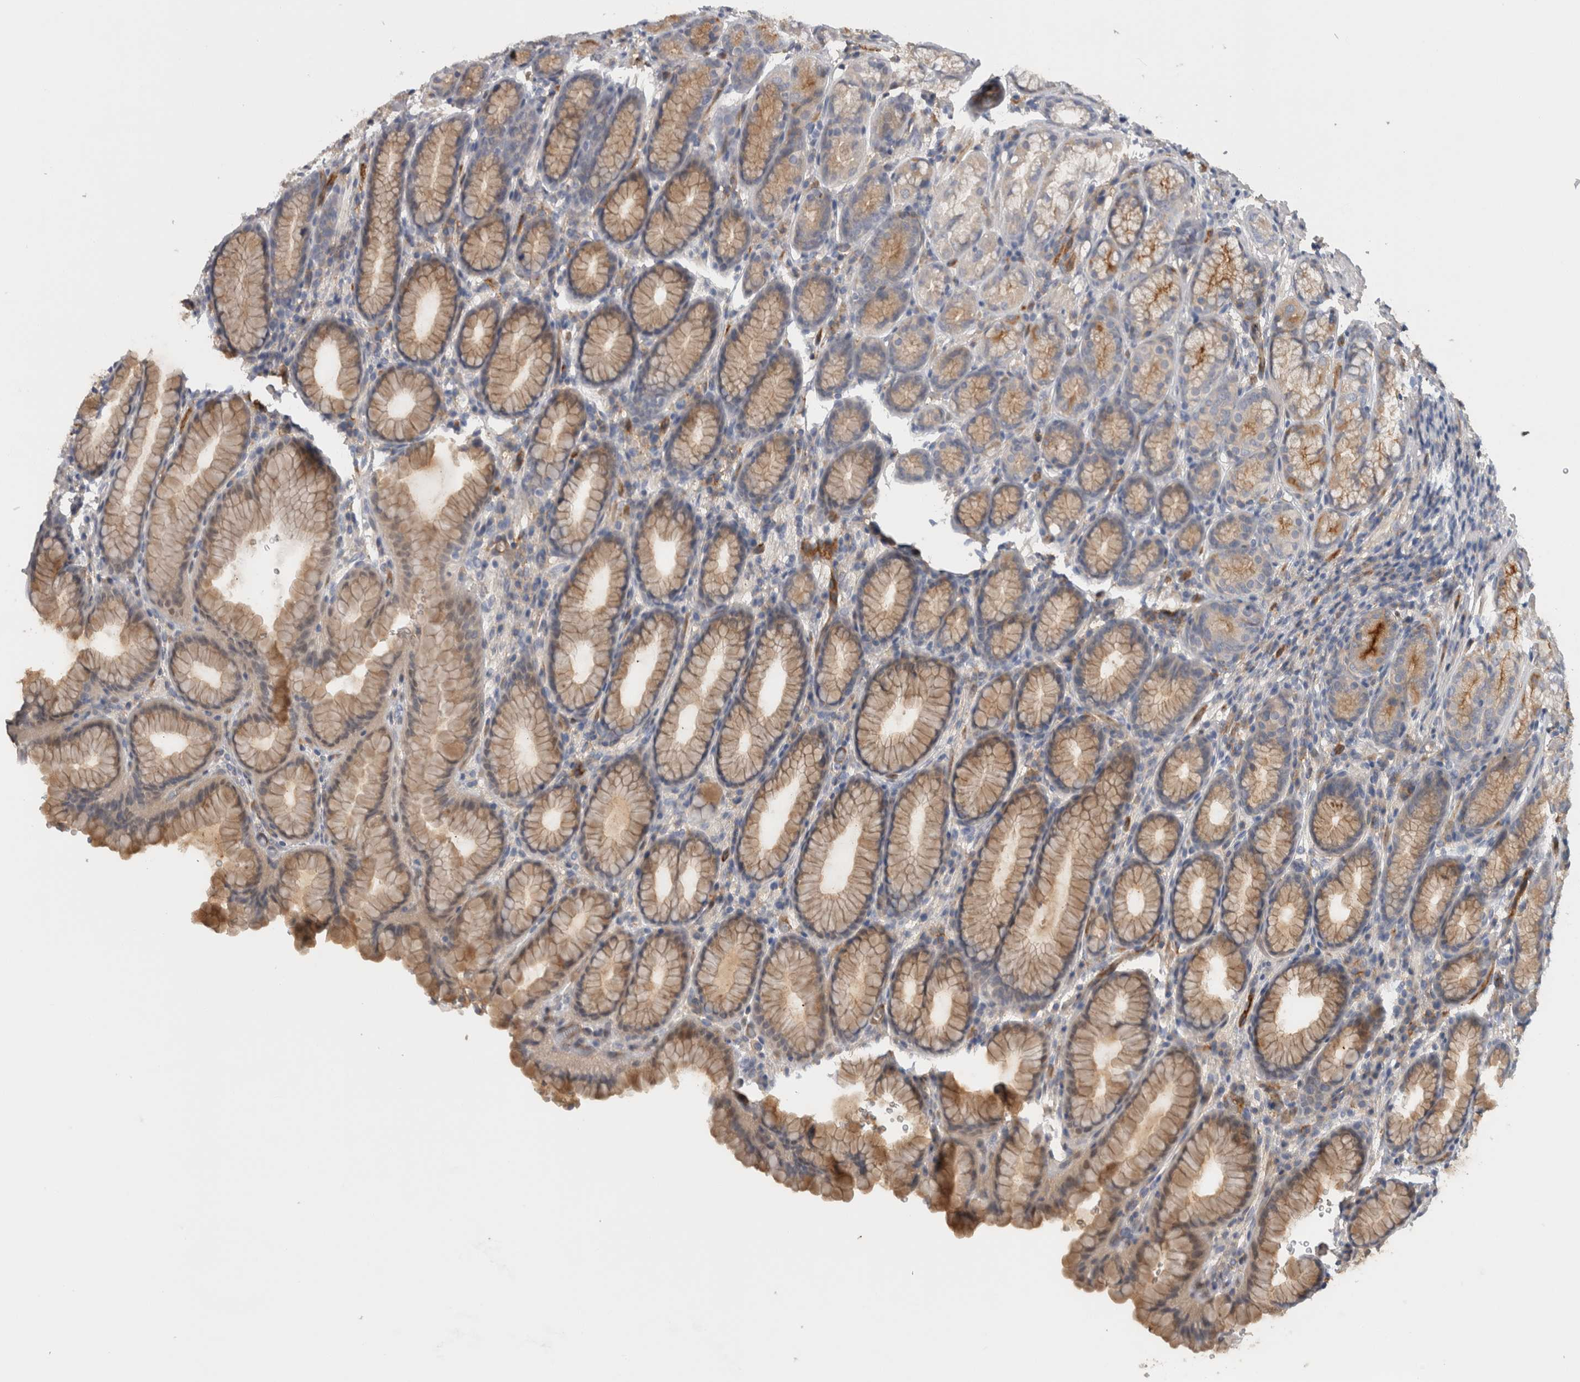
{"staining": {"intensity": "weak", "quantity": "25%-75%", "location": "cytoplasmic/membranous"}, "tissue": "stomach", "cell_type": "Glandular cells", "image_type": "normal", "snomed": [{"axis": "morphology", "description": "Normal tissue, NOS"}, {"axis": "topography", "description": "Stomach"}], "caption": "This micrograph reveals unremarkable stomach stained with immunohistochemistry (IHC) to label a protein in brown. The cytoplasmic/membranous of glandular cells show weak positivity for the protein. Nuclei are counter-stained blue.", "gene": "CD59", "patient": {"sex": "male", "age": 42}}